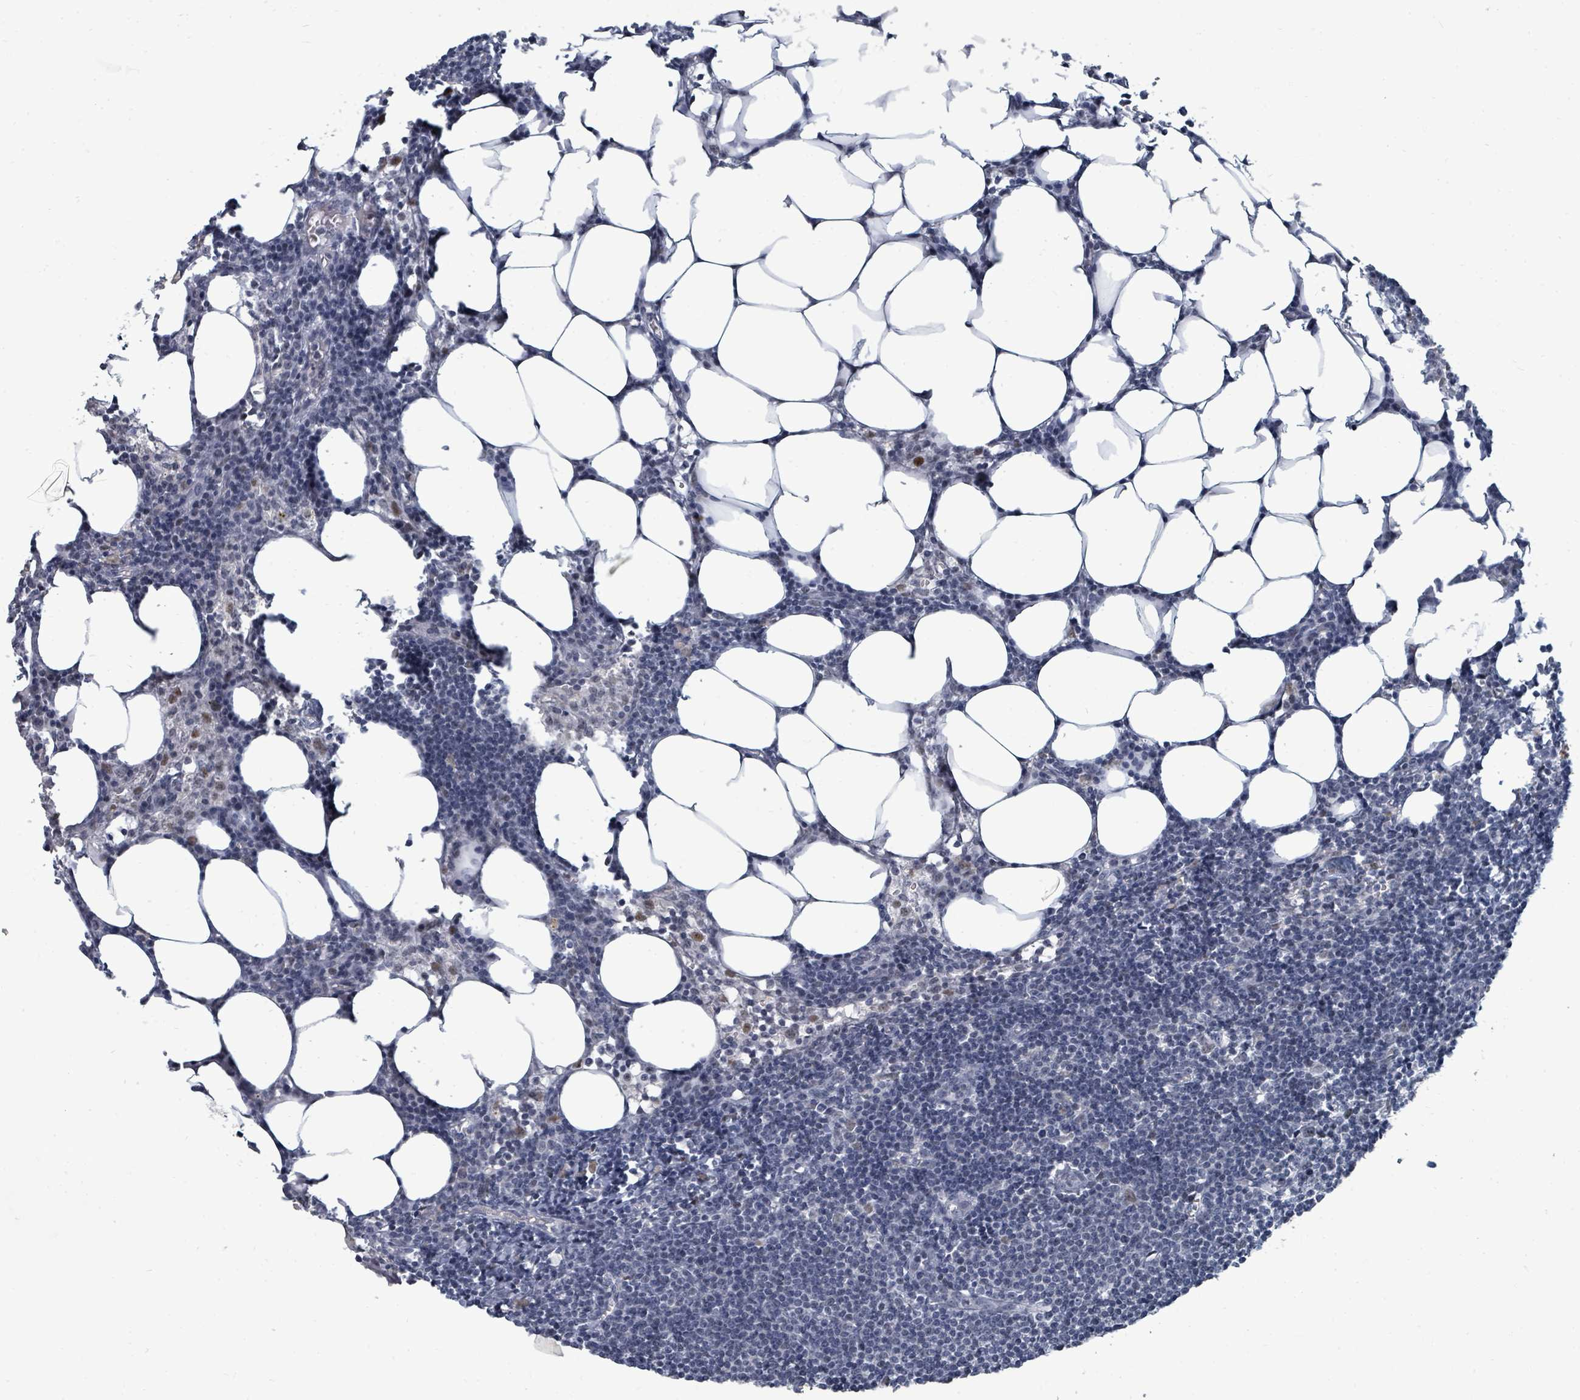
{"staining": {"intensity": "weak", "quantity": "25%-75%", "location": "nuclear"}, "tissue": "lymph node", "cell_type": "Germinal center cells", "image_type": "normal", "snomed": [{"axis": "morphology", "description": "Normal tissue, NOS"}, {"axis": "topography", "description": "Lymph node"}], "caption": "Immunohistochemistry of unremarkable human lymph node demonstrates low levels of weak nuclear positivity in about 25%-75% of germinal center cells.", "gene": "UCK1", "patient": {"sex": "female", "age": 30}}